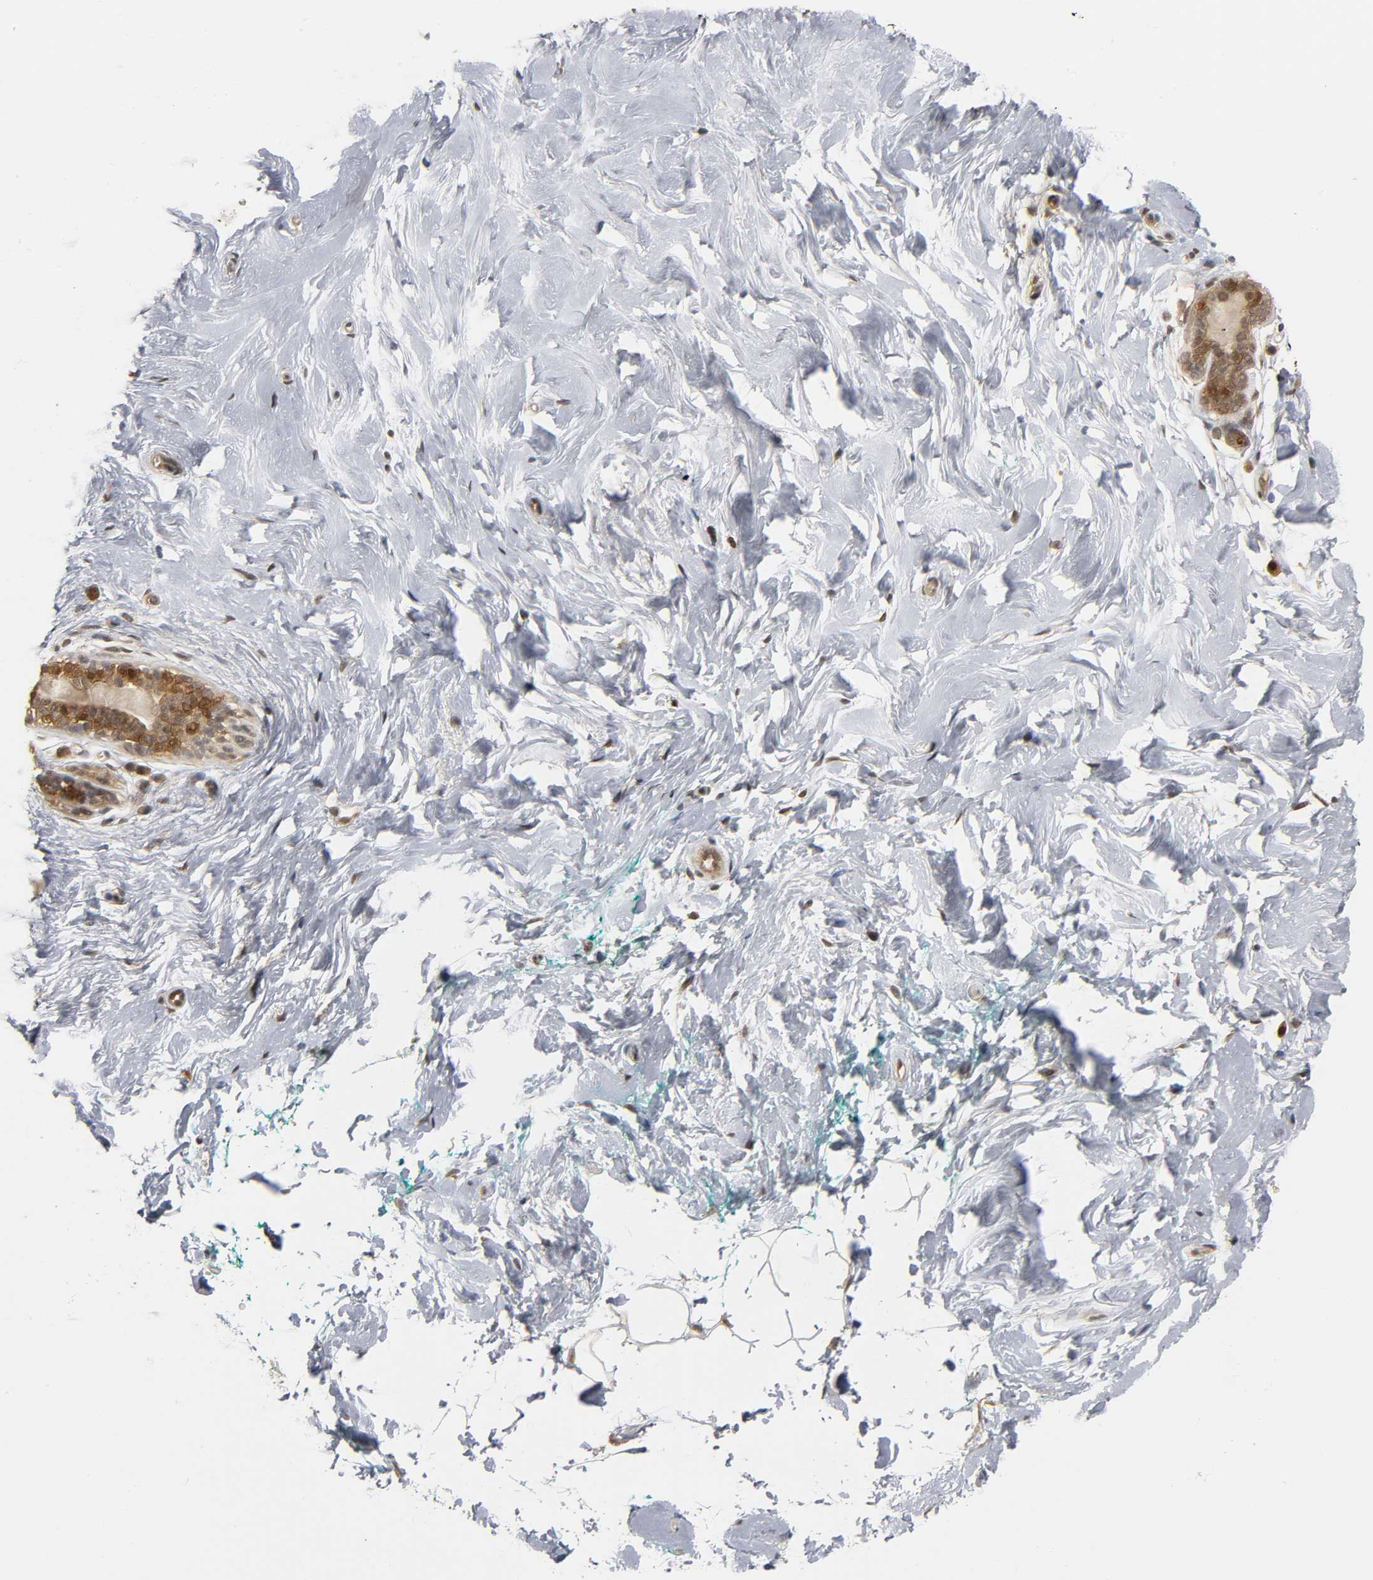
{"staining": {"intensity": "negative", "quantity": "none", "location": "none"}, "tissue": "breast", "cell_type": "Adipocytes", "image_type": "normal", "snomed": [{"axis": "morphology", "description": "Normal tissue, NOS"}, {"axis": "topography", "description": "Breast"}], "caption": "DAB (3,3'-diaminobenzidine) immunohistochemical staining of normal human breast demonstrates no significant staining in adipocytes.", "gene": "PARK7", "patient": {"sex": "female", "age": 52}}